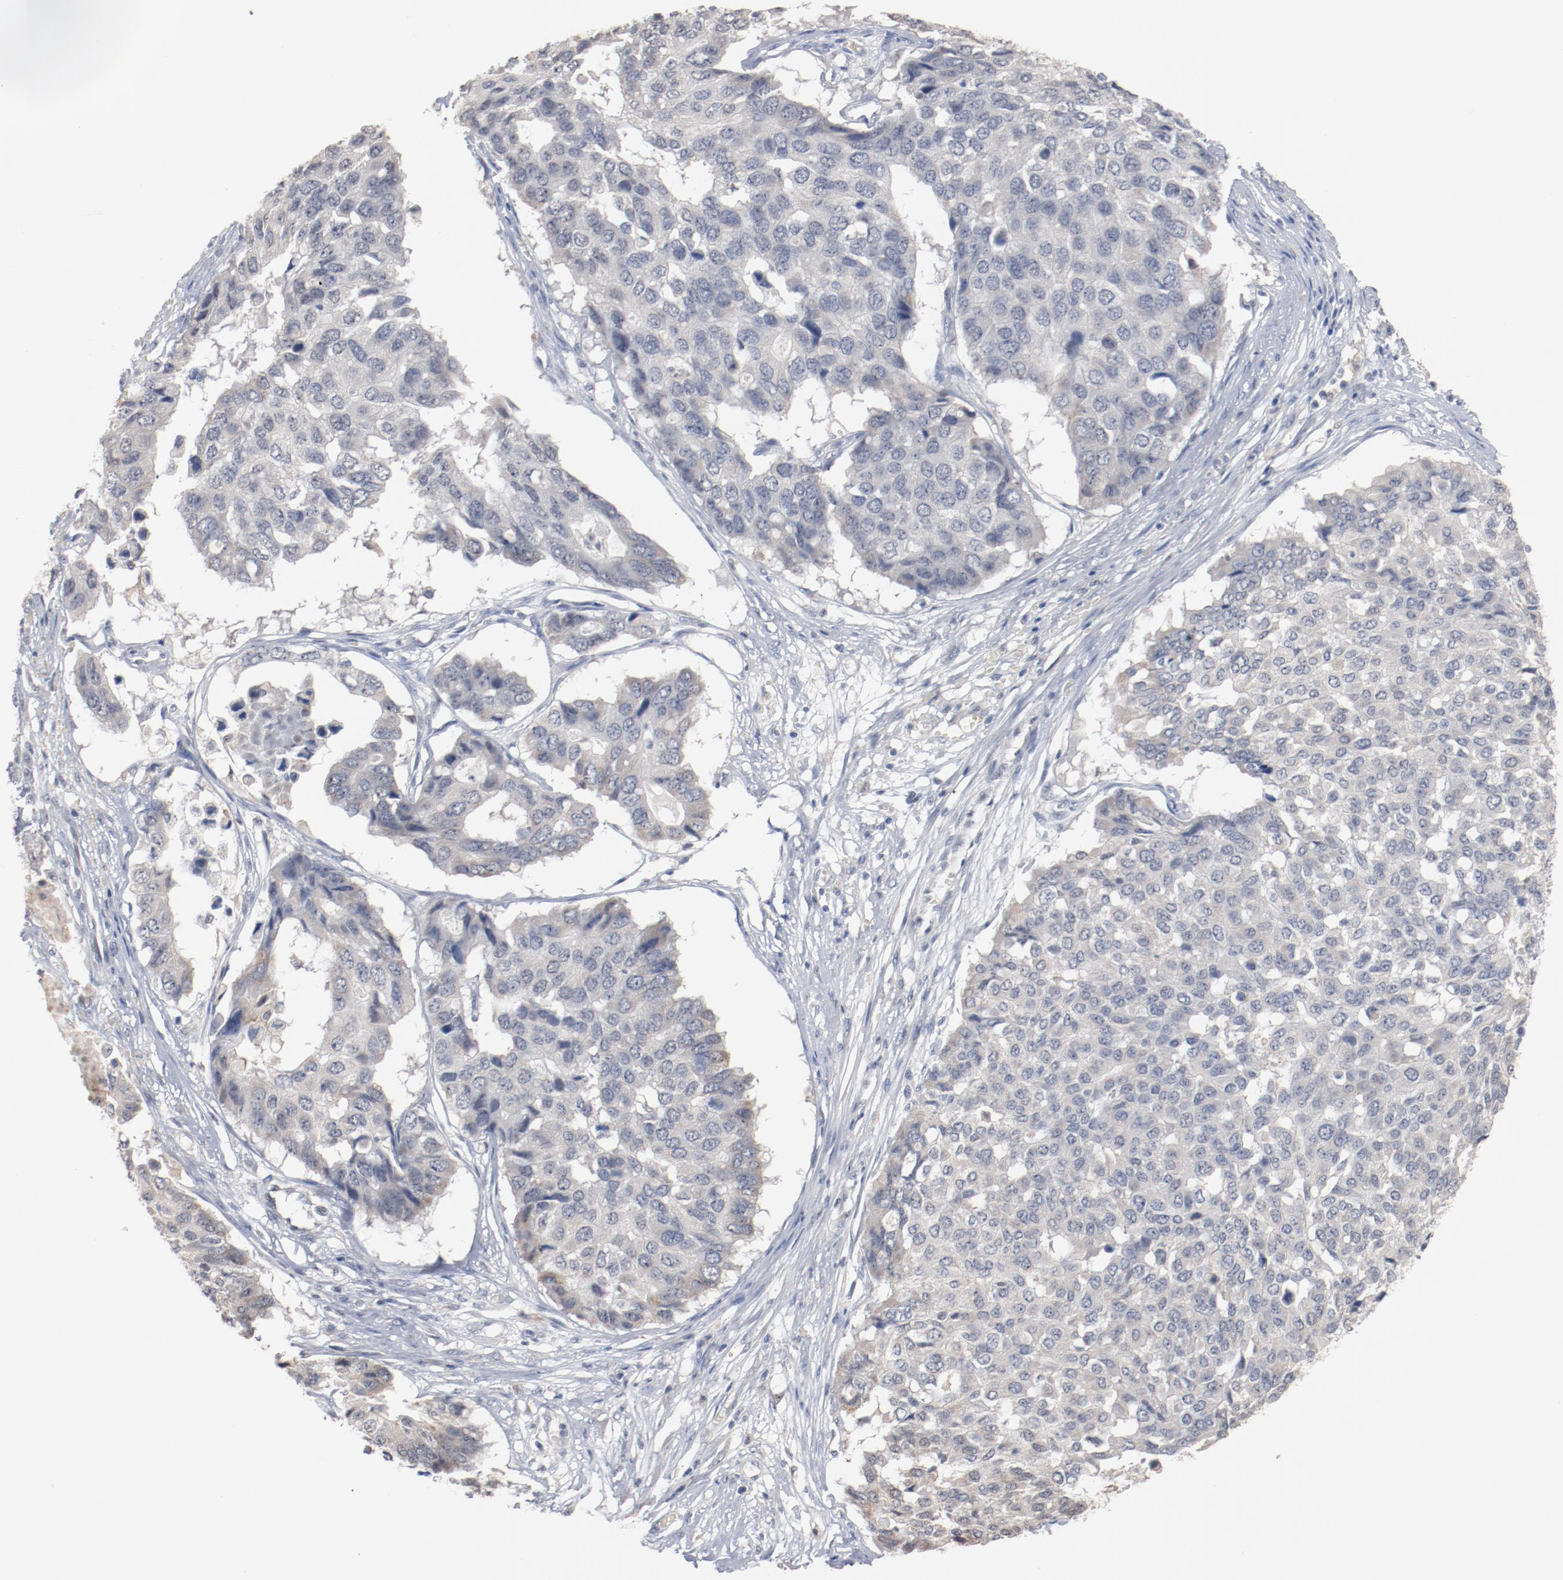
{"staining": {"intensity": "negative", "quantity": "none", "location": "none"}, "tissue": "pancreatic cancer", "cell_type": "Tumor cells", "image_type": "cancer", "snomed": [{"axis": "morphology", "description": "Adenocarcinoma, NOS"}, {"axis": "topography", "description": "Pancreas"}], "caption": "This is an IHC image of human pancreatic adenocarcinoma. There is no positivity in tumor cells.", "gene": "ERICH1", "patient": {"sex": "male", "age": 50}}